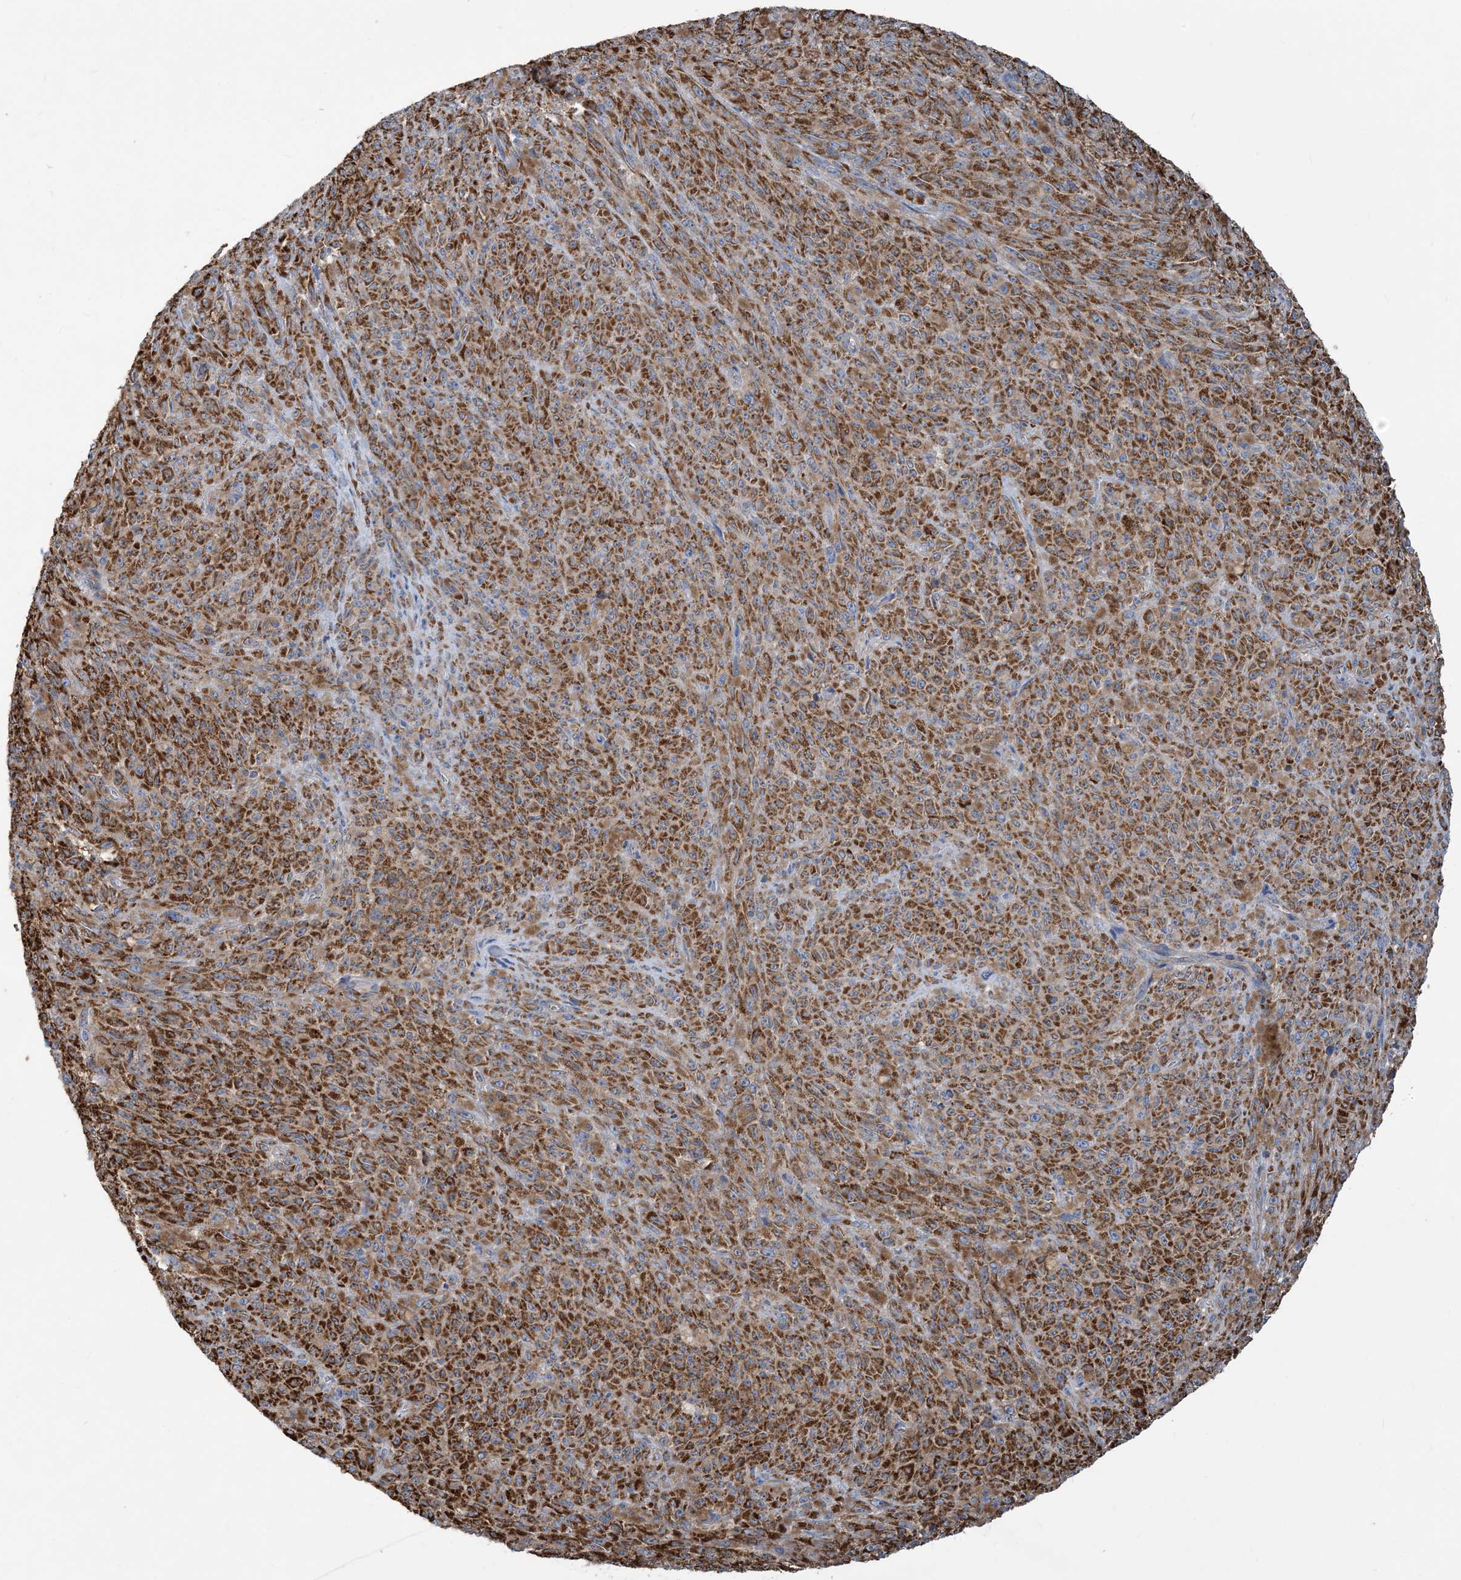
{"staining": {"intensity": "strong", "quantity": ">75%", "location": "cytoplasmic/membranous"}, "tissue": "melanoma", "cell_type": "Tumor cells", "image_type": "cancer", "snomed": [{"axis": "morphology", "description": "Malignant melanoma, NOS"}, {"axis": "topography", "description": "Skin"}], "caption": "There is high levels of strong cytoplasmic/membranous positivity in tumor cells of melanoma, as demonstrated by immunohistochemical staining (brown color).", "gene": "PHOSPHO2", "patient": {"sex": "female", "age": 82}}